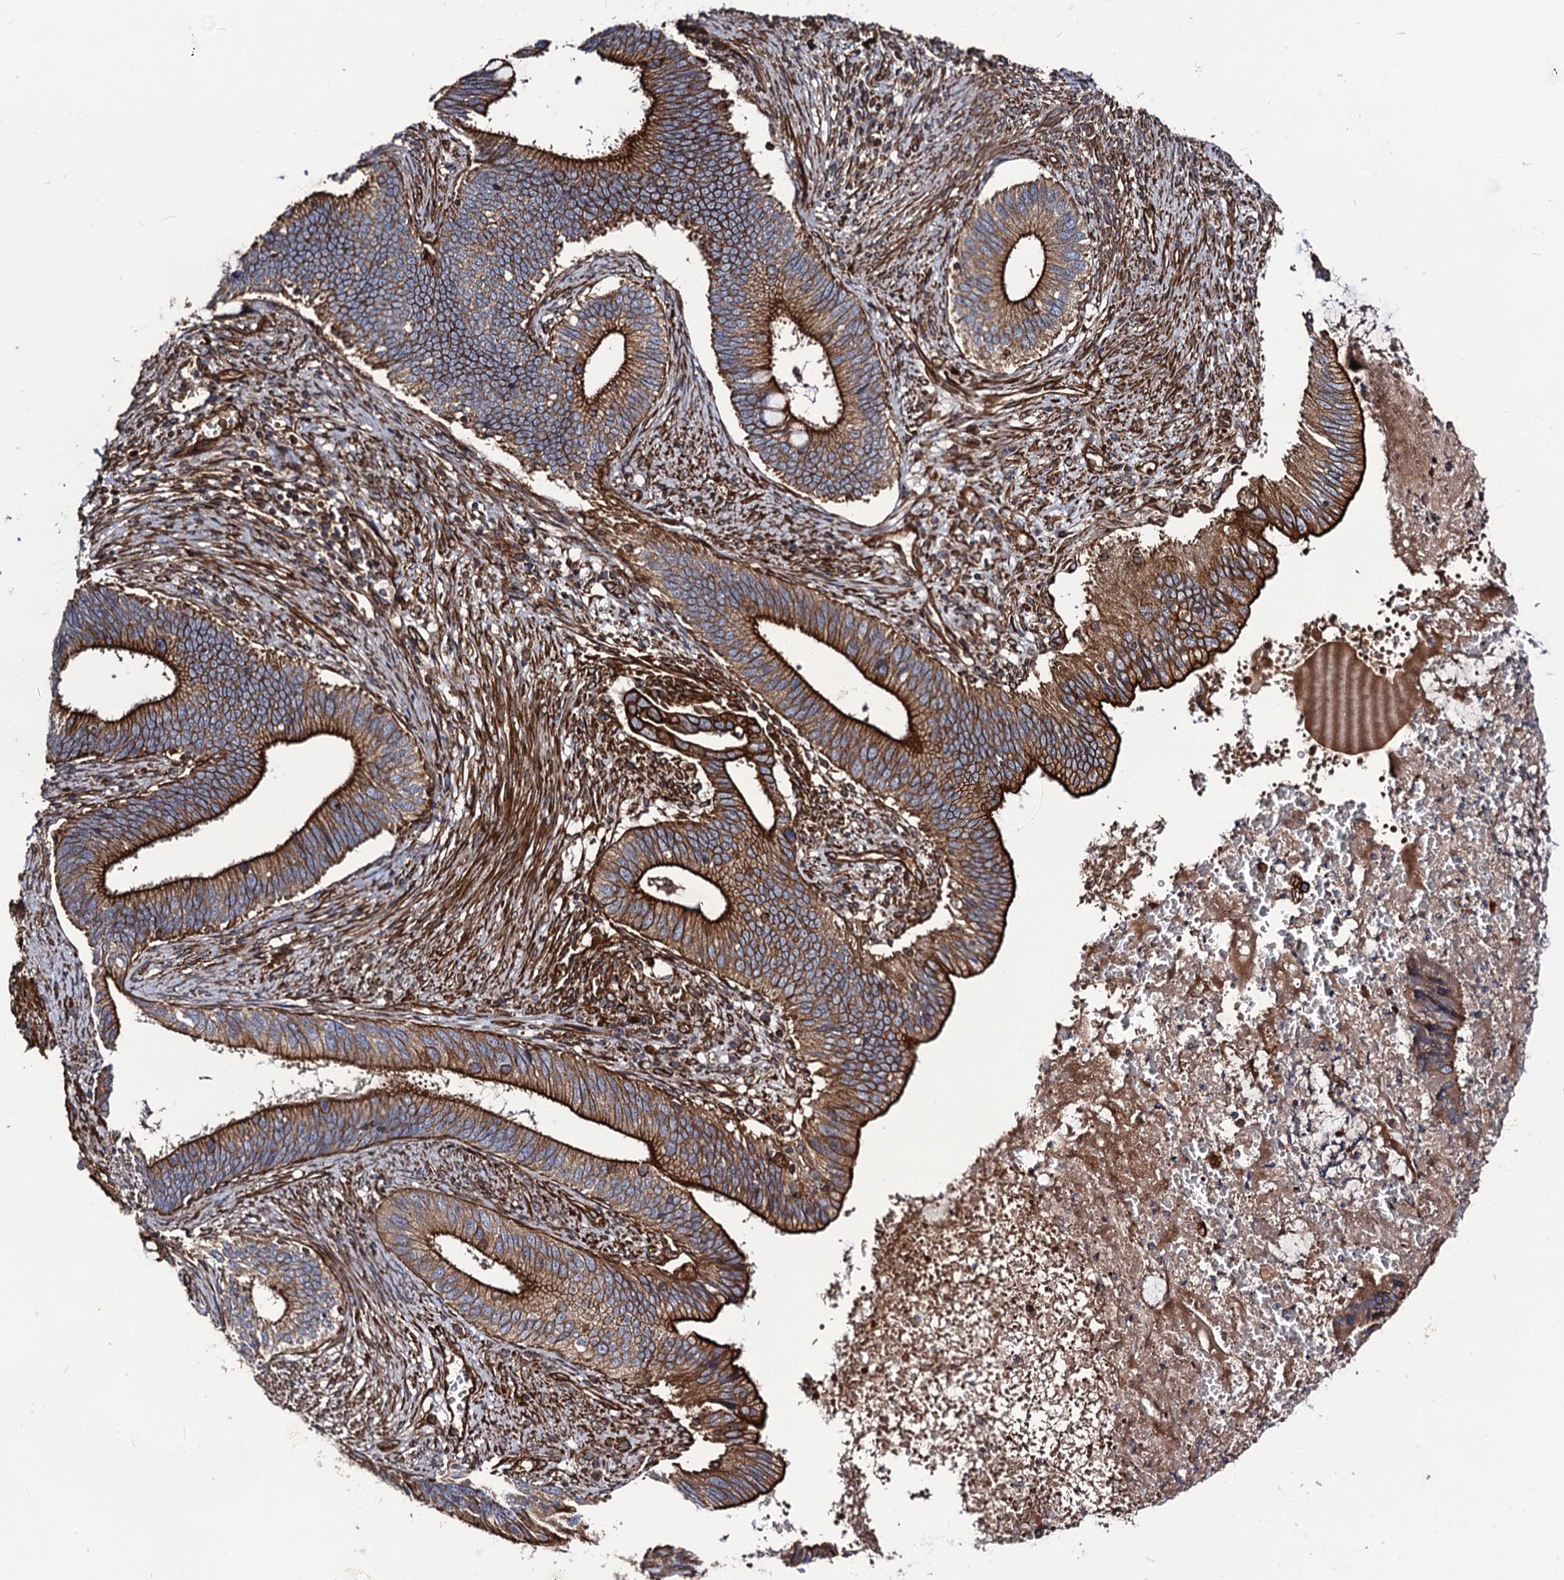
{"staining": {"intensity": "strong", "quantity": ">75%", "location": "cytoplasmic/membranous"}, "tissue": "cervical cancer", "cell_type": "Tumor cells", "image_type": "cancer", "snomed": [{"axis": "morphology", "description": "Adenocarcinoma, NOS"}, {"axis": "topography", "description": "Cervix"}], "caption": "Strong cytoplasmic/membranous expression is appreciated in about >75% of tumor cells in cervical cancer (adenocarcinoma).", "gene": "CIP2A", "patient": {"sex": "female", "age": 42}}